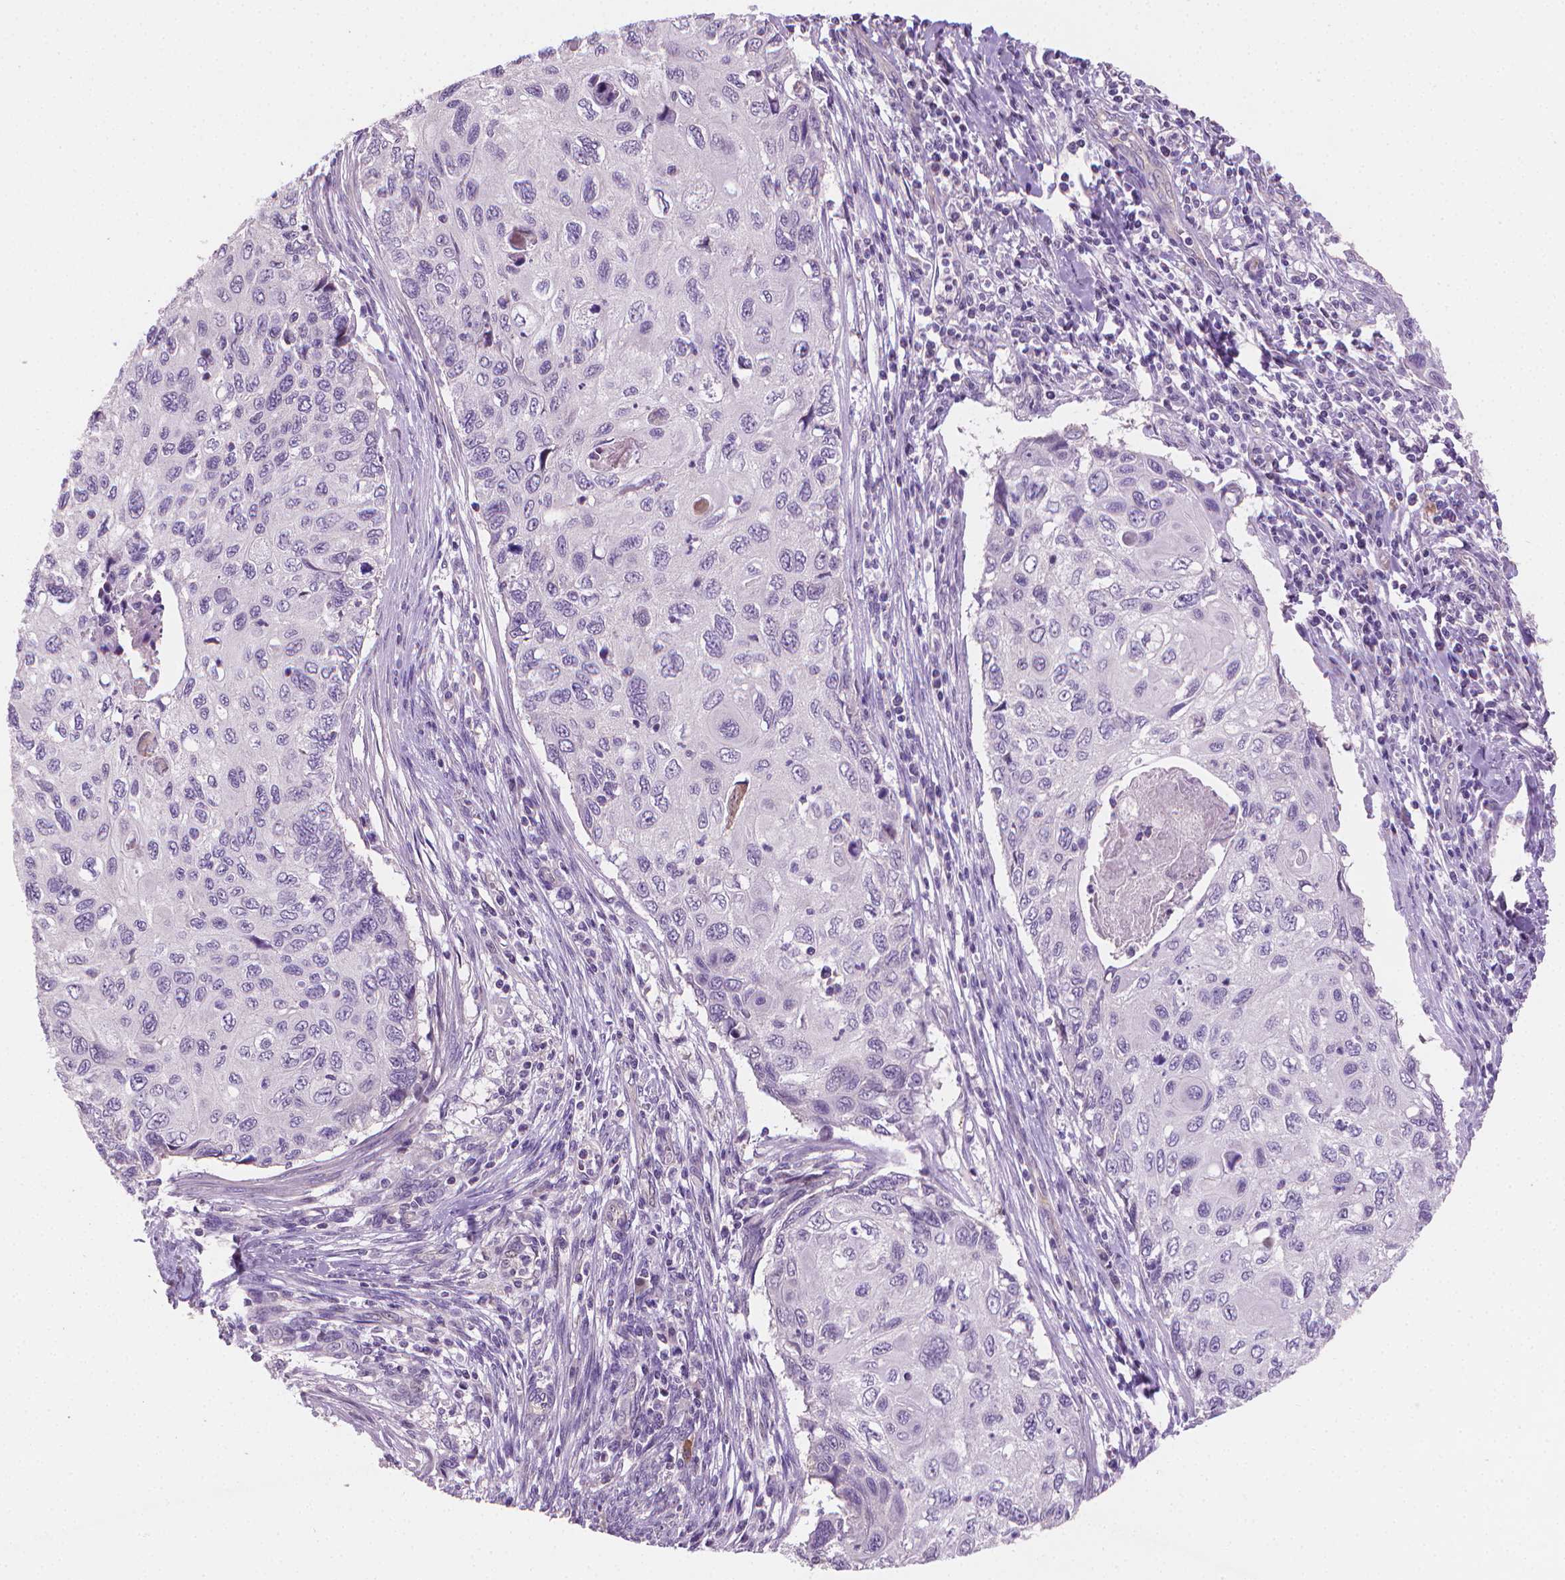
{"staining": {"intensity": "negative", "quantity": "none", "location": "none"}, "tissue": "cervical cancer", "cell_type": "Tumor cells", "image_type": "cancer", "snomed": [{"axis": "morphology", "description": "Squamous cell carcinoma, NOS"}, {"axis": "topography", "description": "Cervix"}], "caption": "The immunohistochemistry (IHC) image has no significant positivity in tumor cells of cervical cancer tissue.", "gene": "CLXN", "patient": {"sex": "female", "age": 70}}